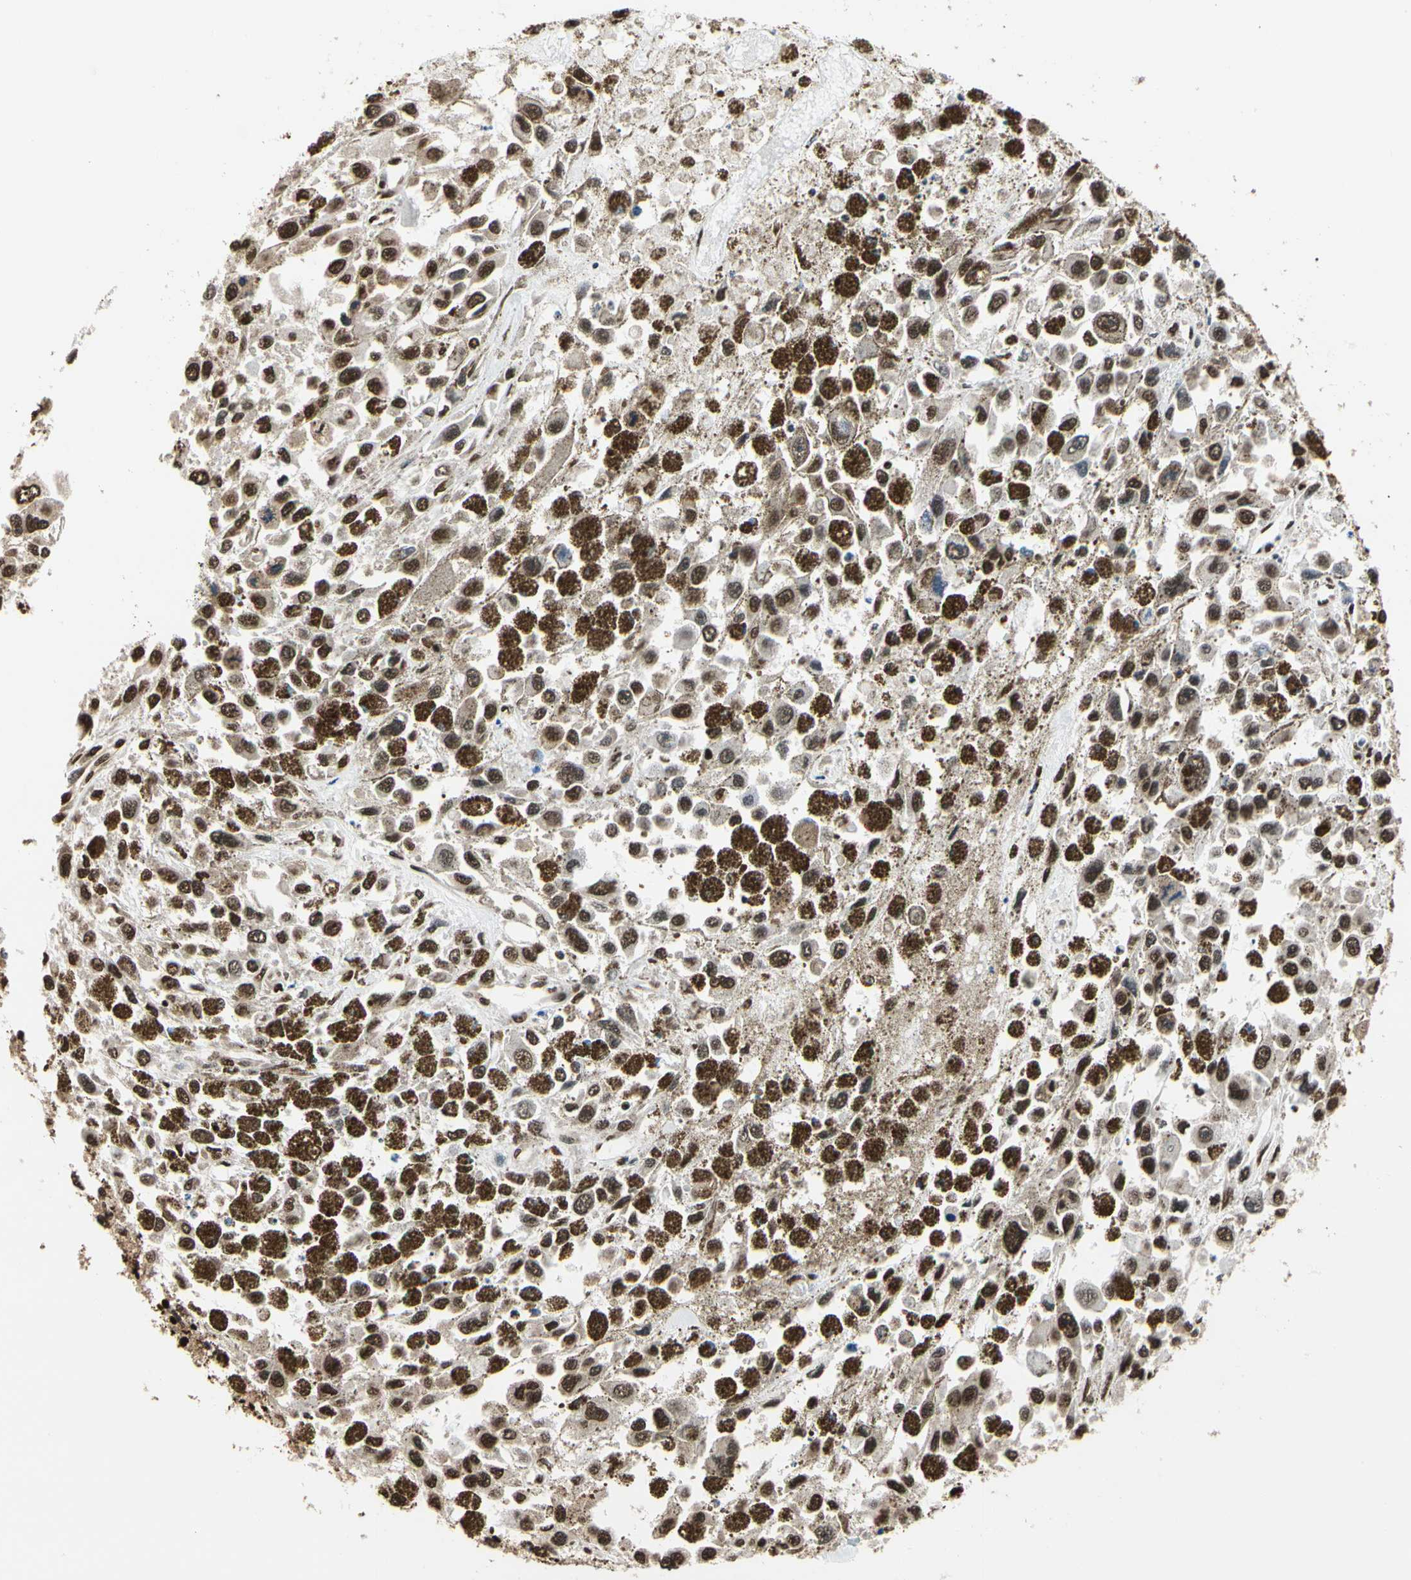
{"staining": {"intensity": "strong", "quantity": ">75%", "location": "nuclear"}, "tissue": "melanoma", "cell_type": "Tumor cells", "image_type": "cancer", "snomed": [{"axis": "morphology", "description": "Malignant melanoma, Metastatic site"}, {"axis": "topography", "description": "Lymph node"}], "caption": "Immunohistochemical staining of melanoma shows high levels of strong nuclear protein positivity in about >75% of tumor cells.", "gene": "HNRNPK", "patient": {"sex": "male", "age": 59}}